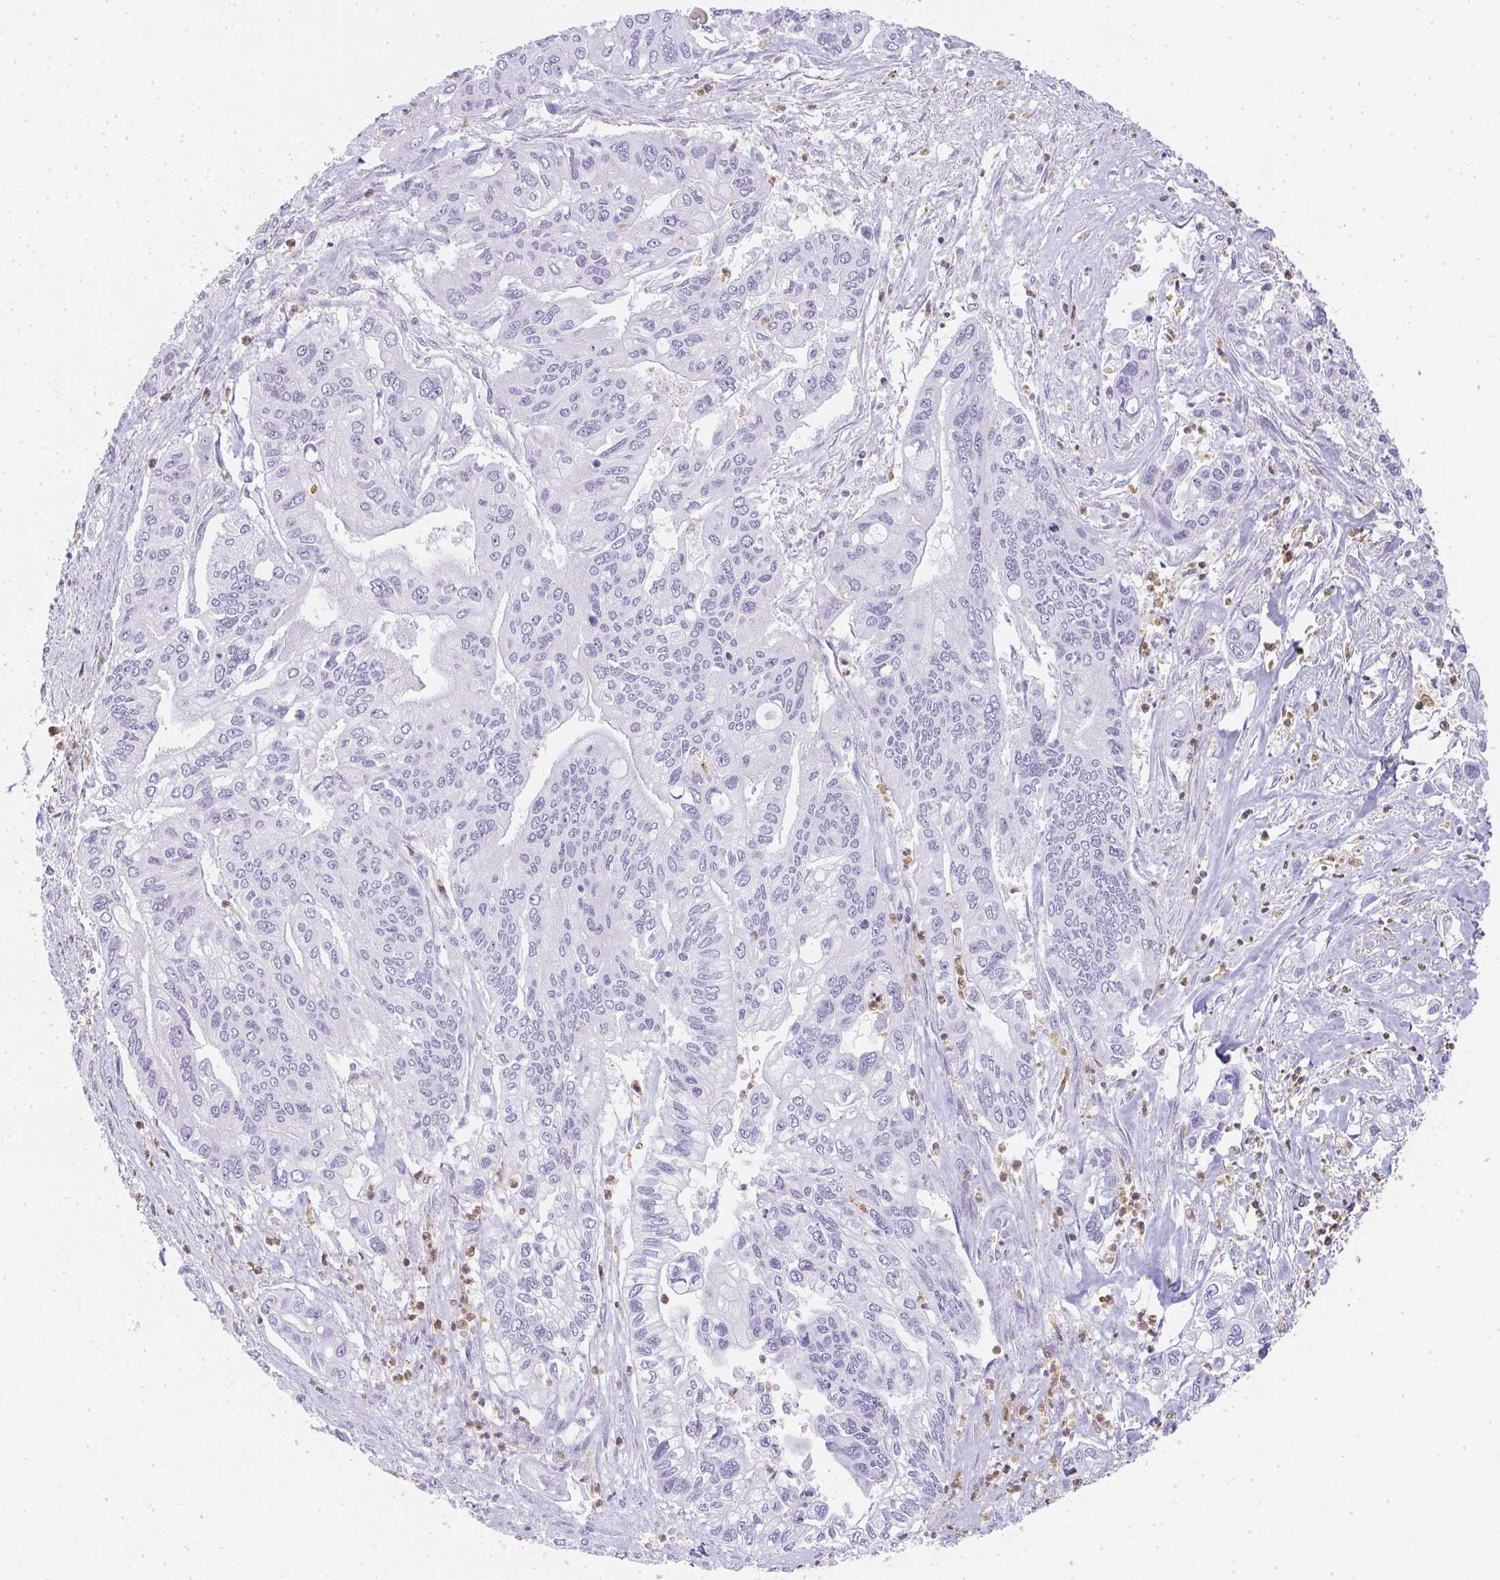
{"staining": {"intensity": "negative", "quantity": "none", "location": "none"}, "tissue": "pancreatic cancer", "cell_type": "Tumor cells", "image_type": "cancer", "snomed": [{"axis": "morphology", "description": "Adenocarcinoma, NOS"}, {"axis": "topography", "description": "Pancreas"}], "caption": "Pancreatic cancer (adenocarcinoma) was stained to show a protein in brown. There is no significant positivity in tumor cells.", "gene": "HK3", "patient": {"sex": "male", "age": 62}}